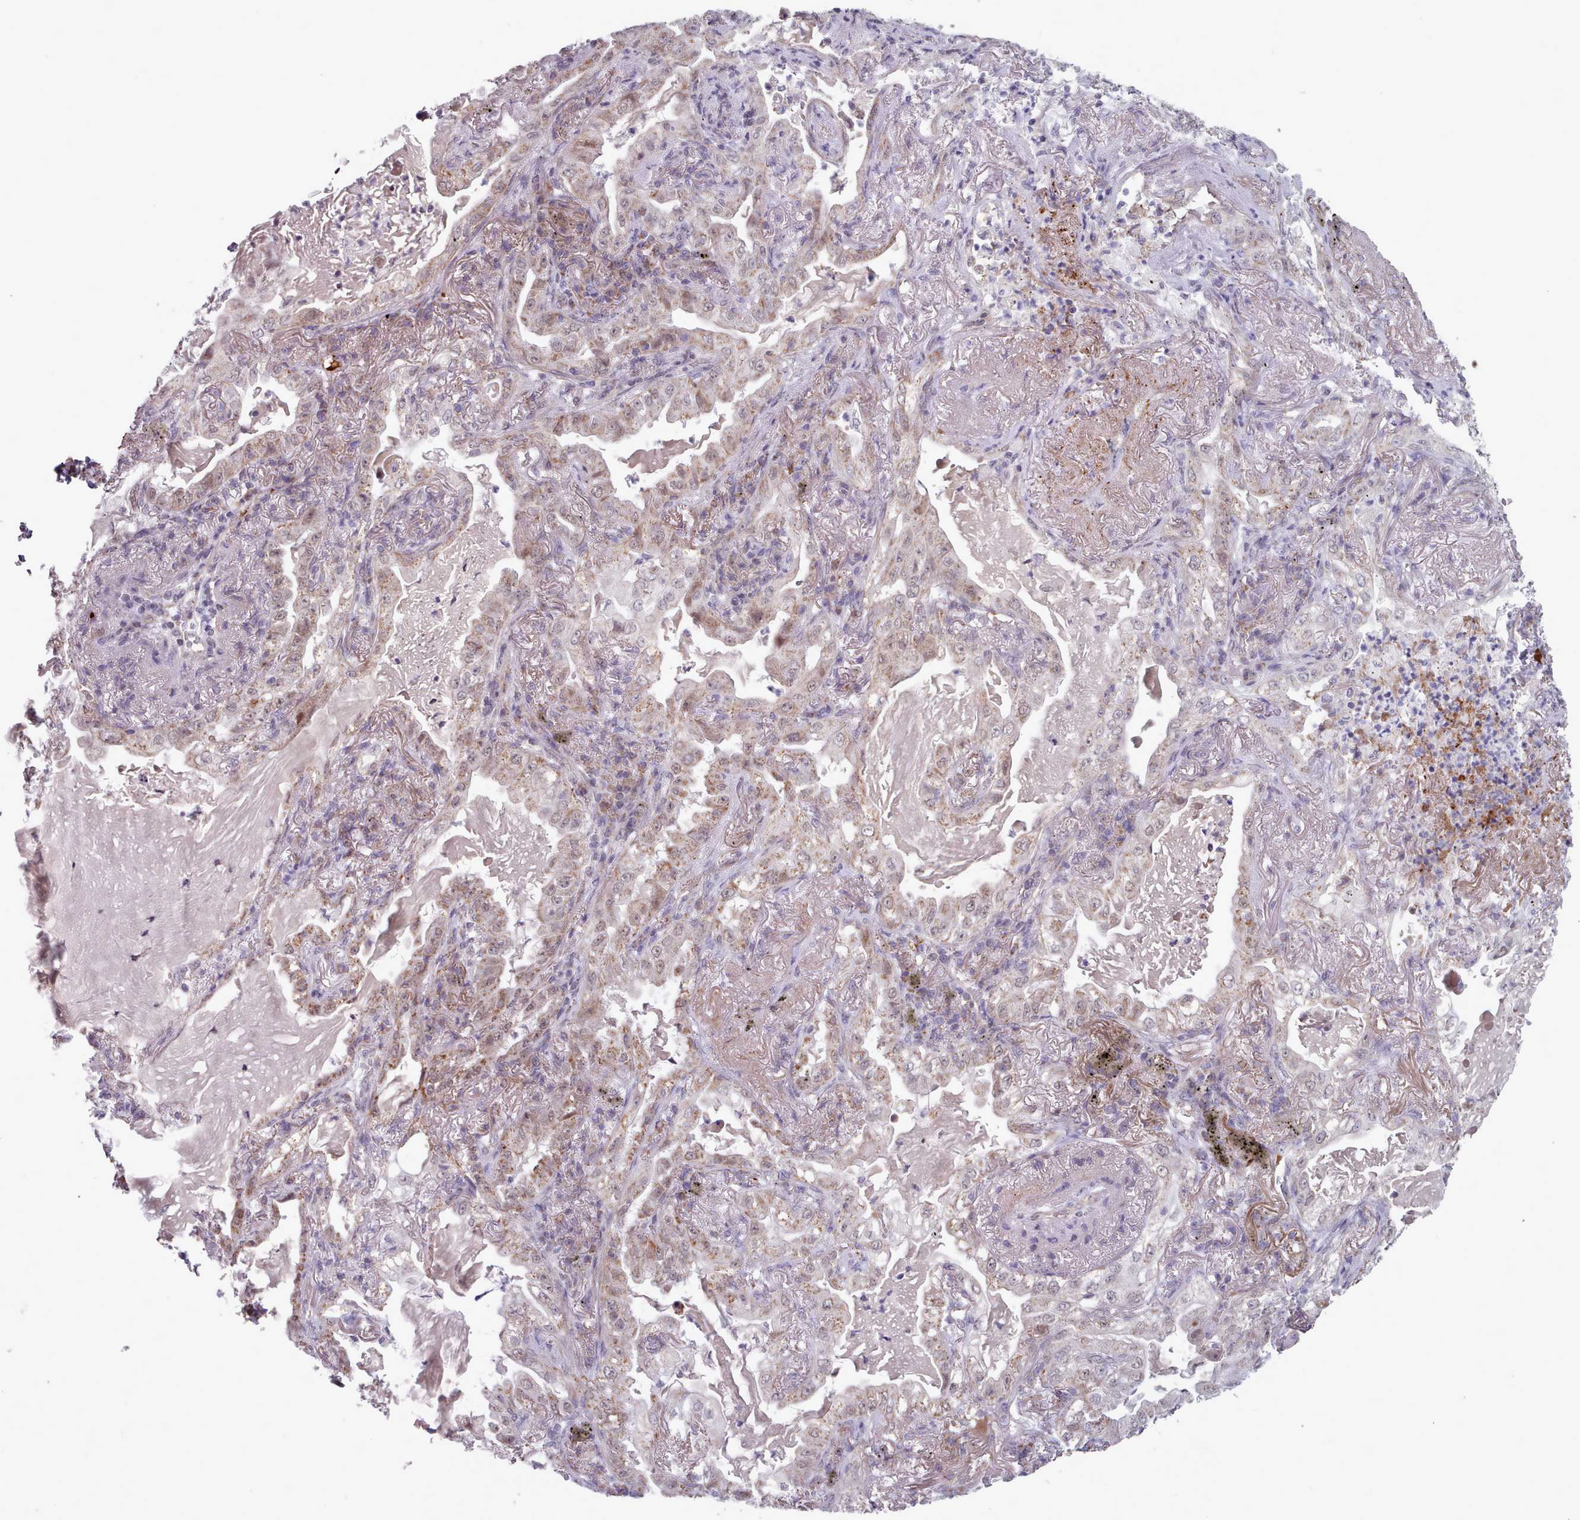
{"staining": {"intensity": "moderate", "quantity": "25%-75%", "location": "cytoplasmic/membranous,nuclear"}, "tissue": "lung cancer", "cell_type": "Tumor cells", "image_type": "cancer", "snomed": [{"axis": "morphology", "description": "Adenocarcinoma, NOS"}, {"axis": "topography", "description": "Lung"}], "caption": "Brown immunohistochemical staining in lung cancer demonstrates moderate cytoplasmic/membranous and nuclear expression in about 25%-75% of tumor cells.", "gene": "TRARG1", "patient": {"sex": "female", "age": 73}}